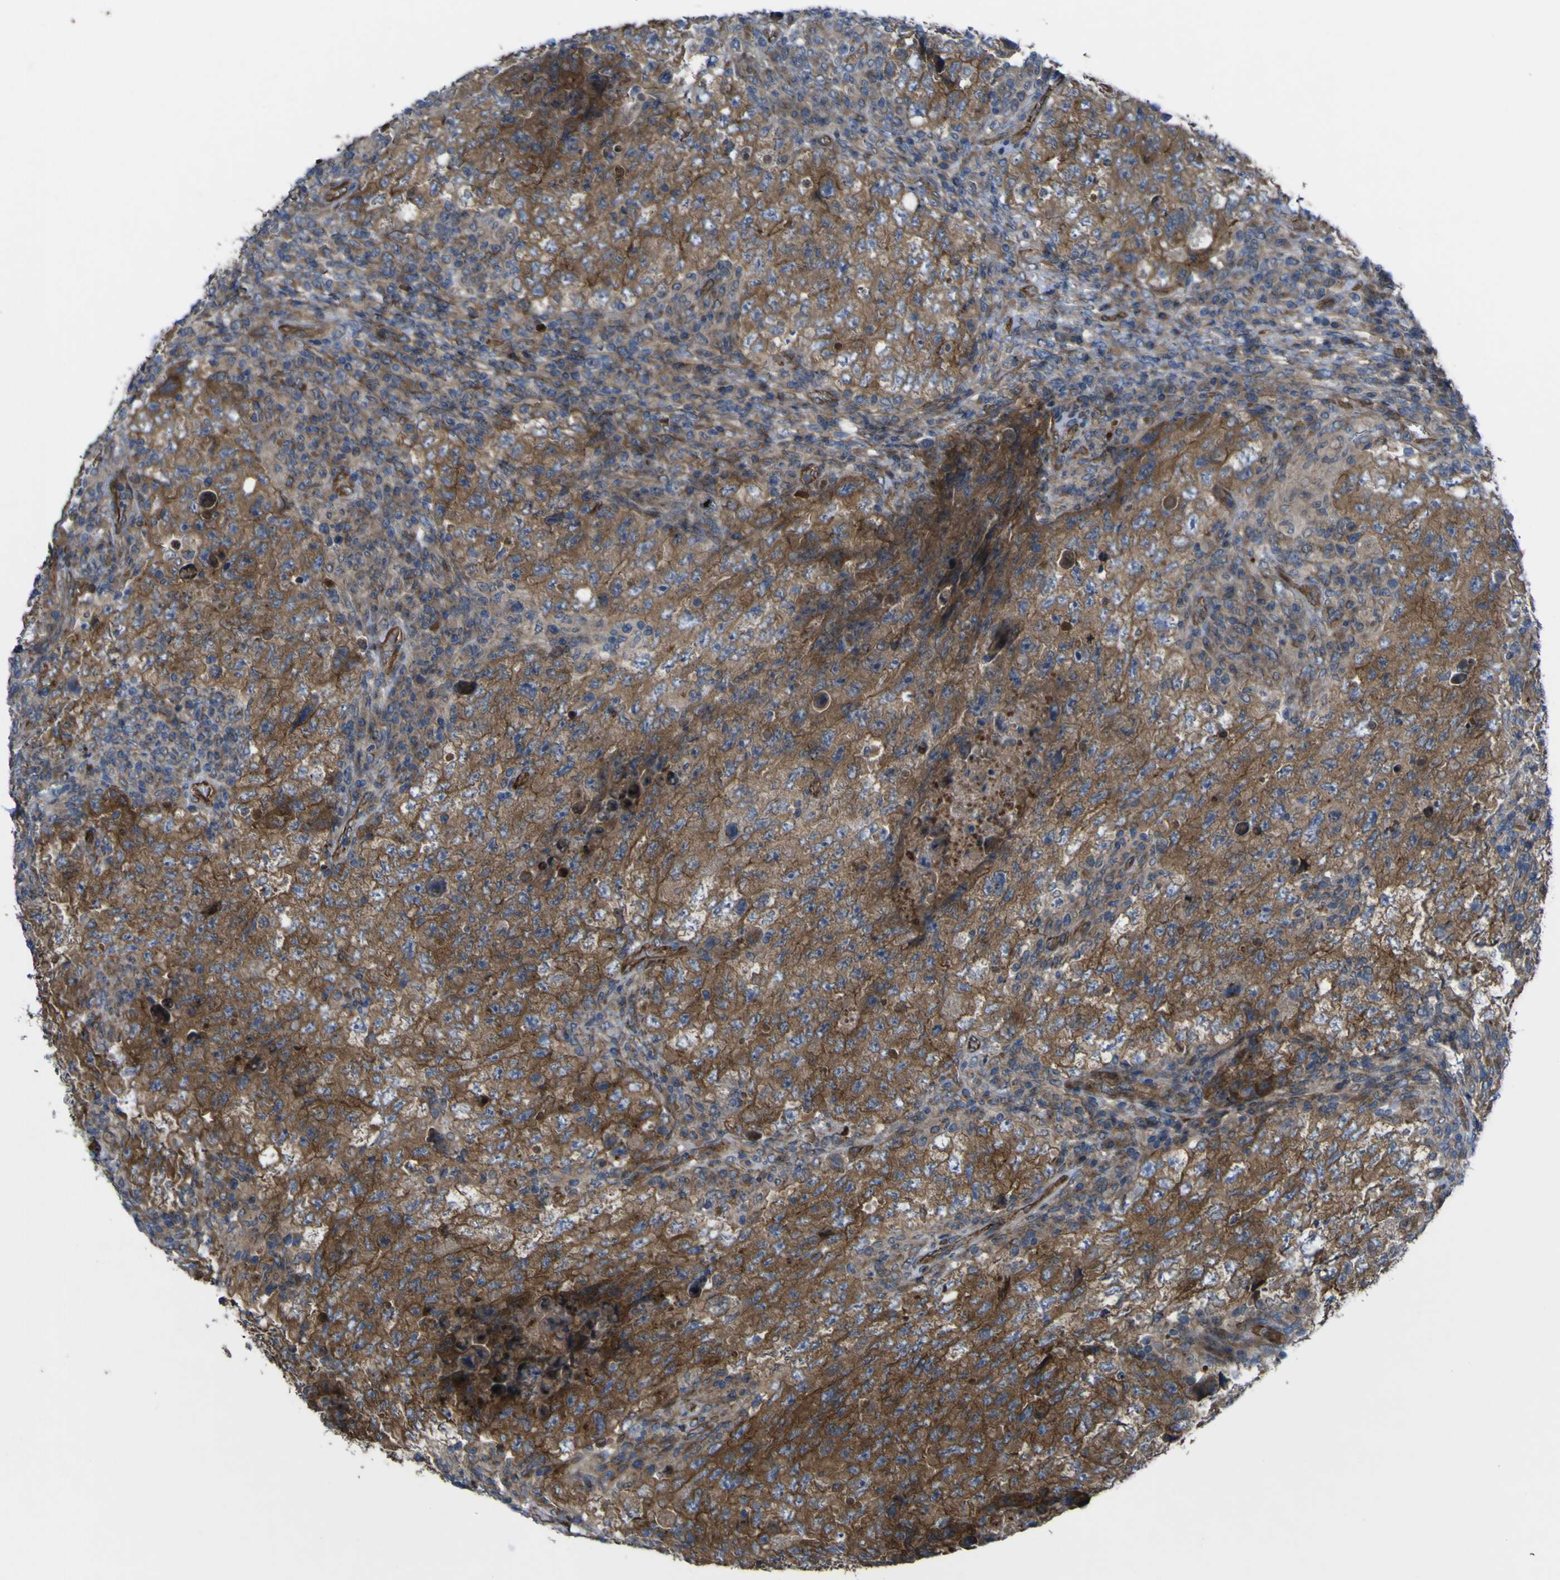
{"staining": {"intensity": "moderate", "quantity": ">75%", "location": "cytoplasmic/membranous"}, "tissue": "testis cancer", "cell_type": "Tumor cells", "image_type": "cancer", "snomed": [{"axis": "morphology", "description": "Carcinoma, Embryonal, NOS"}, {"axis": "topography", "description": "Testis"}], "caption": "This is an image of immunohistochemistry staining of testis embryonal carcinoma, which shows moderate expression in the cytoplasmic/membranous of tumor cells.", "gene": "FBXO30", "patient": {"sex": "male", "age": 26}}